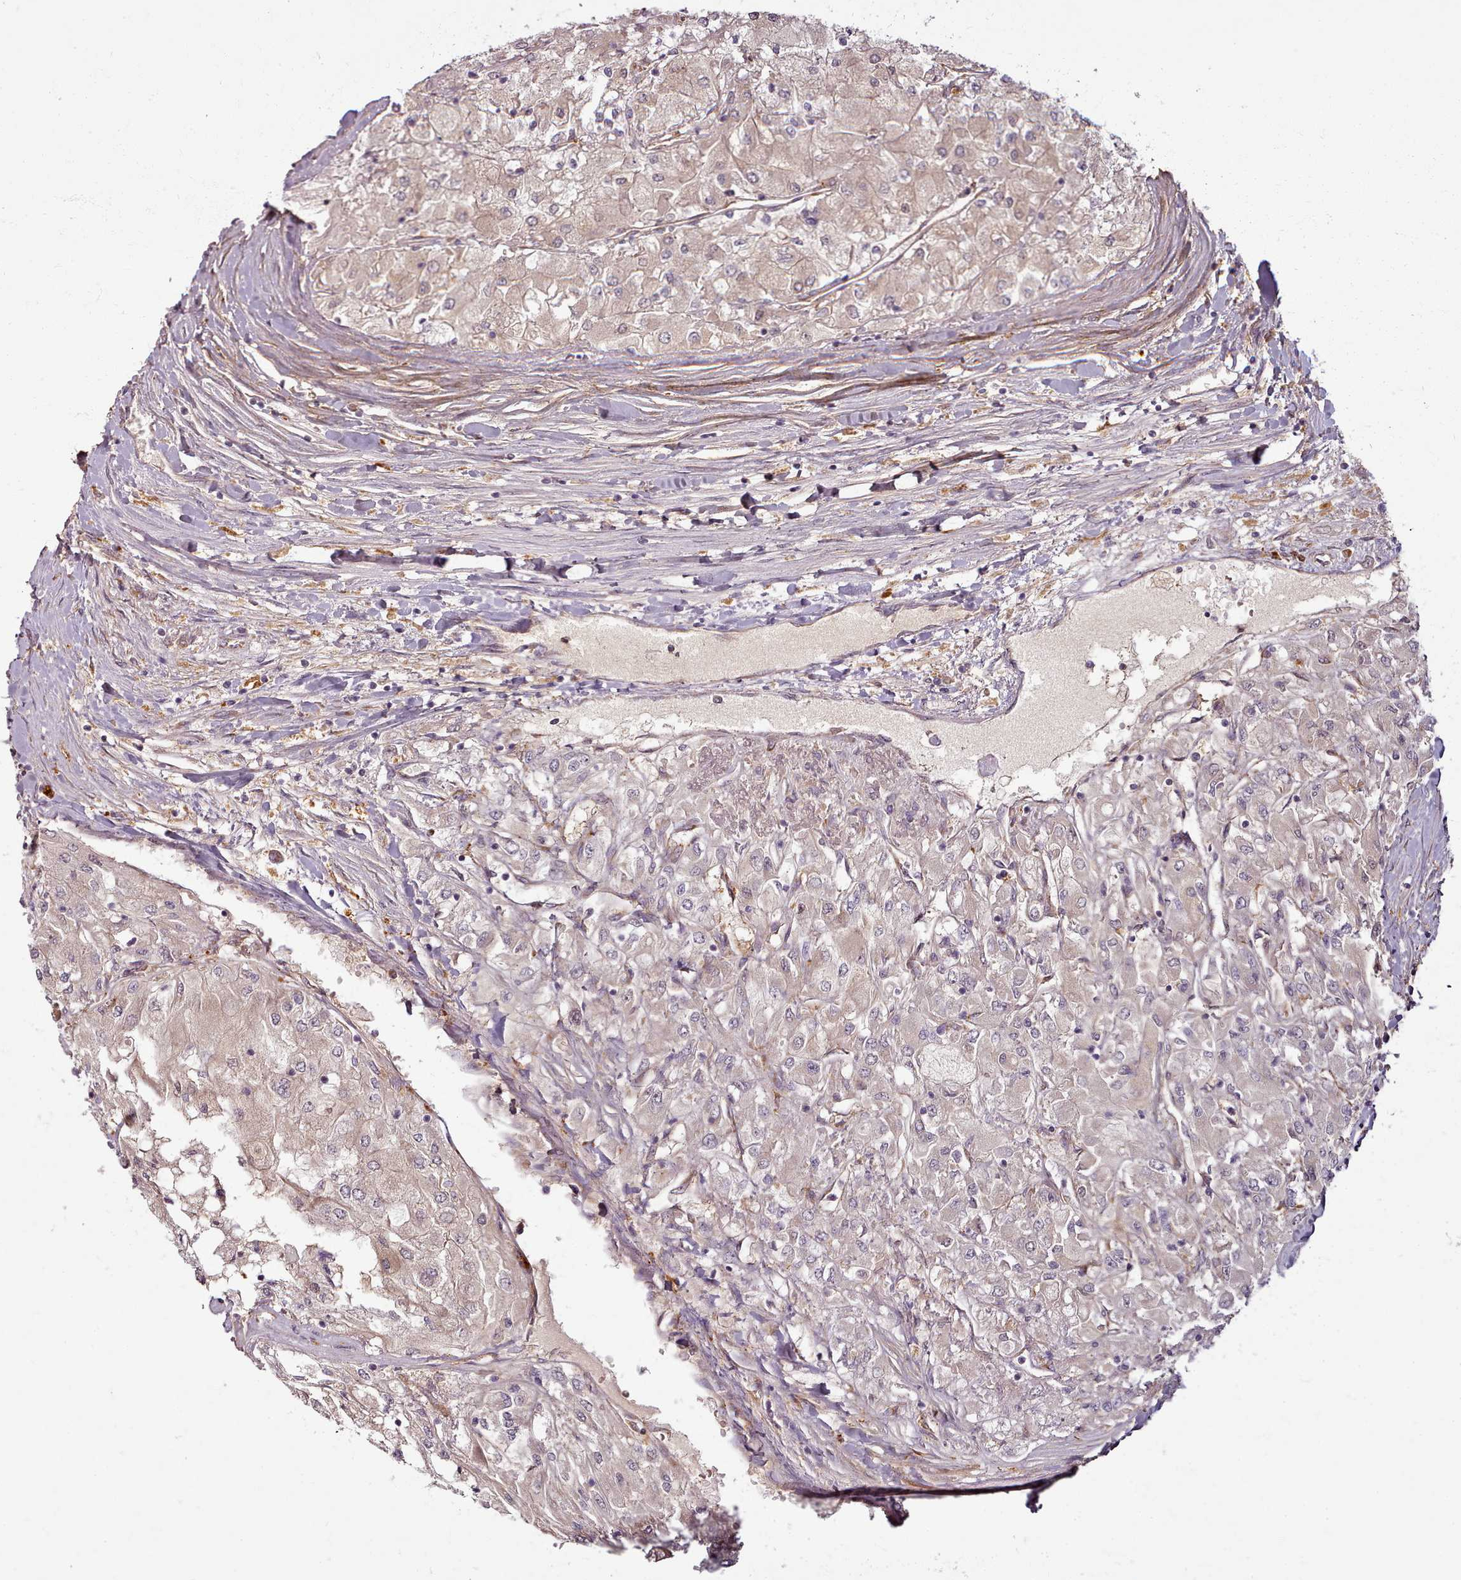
{"staining": {"intensity": "weak", "quantity": "<25%", "location": "cytoplasmic/membranous"}, "tissue": "renal cancer", "cell_type": "Tumor cells", "image_type": "cancer", "snomed": [{"axis": "morphology", "description": "Adenocarcinoma, NOS"}, {"axis": "topography", "description": "Kidney"}], "caption": "Renal cancer (adenocarcinoma) was stained to show a protein in brown. There is no significant expression in tumor cells. (DAB (3,3'-diaminobenzidine) immunohistochemistry (IHC) visualized using brightfield microscopy, high magnification).", "gene": "C1QTNF5", "patient": {"sex": "male", "age": 80}}